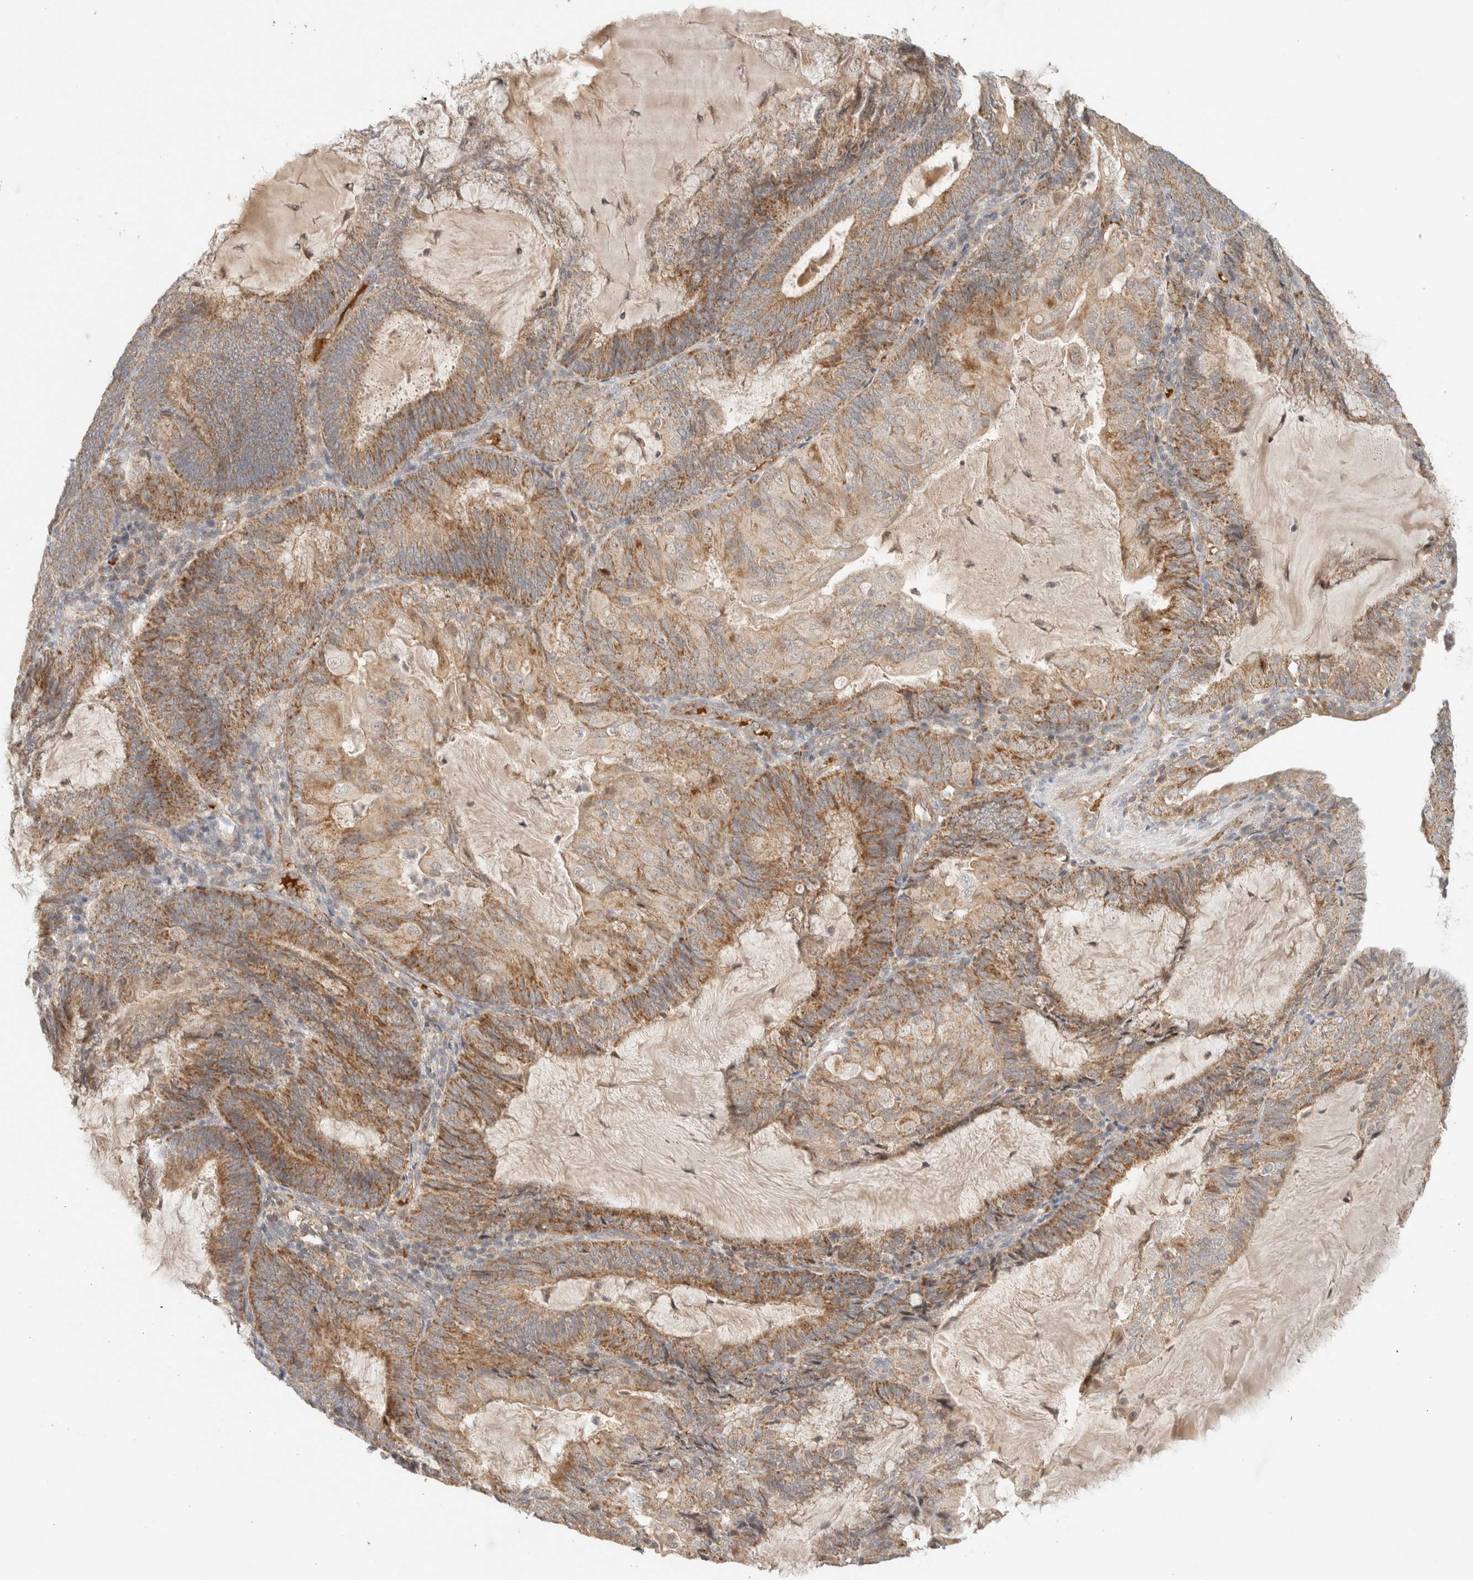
{"staining": {"intensity": "moderate", "quantity": ">75%", "location": "cytoplasmic/membranous"}, "tissue": "endometrial cancer", "cell_type": "Tumor cells", "image_type": "cancer", "snomed": [{"axis": "morphology", "description": "Adenocarcinoma, NOS"}, {"axis": "topography", "description": "Endometrium"}], "caption": "Tumor cells demonstrate medium levels of moderate cytoplasmic/membranous expression in about >75% of cells in human endometrial cancer. (IHC, brightfield microscopy, high magnification).", "gene": "MRM3", "patient": {"sex": "female", "age": 81}}